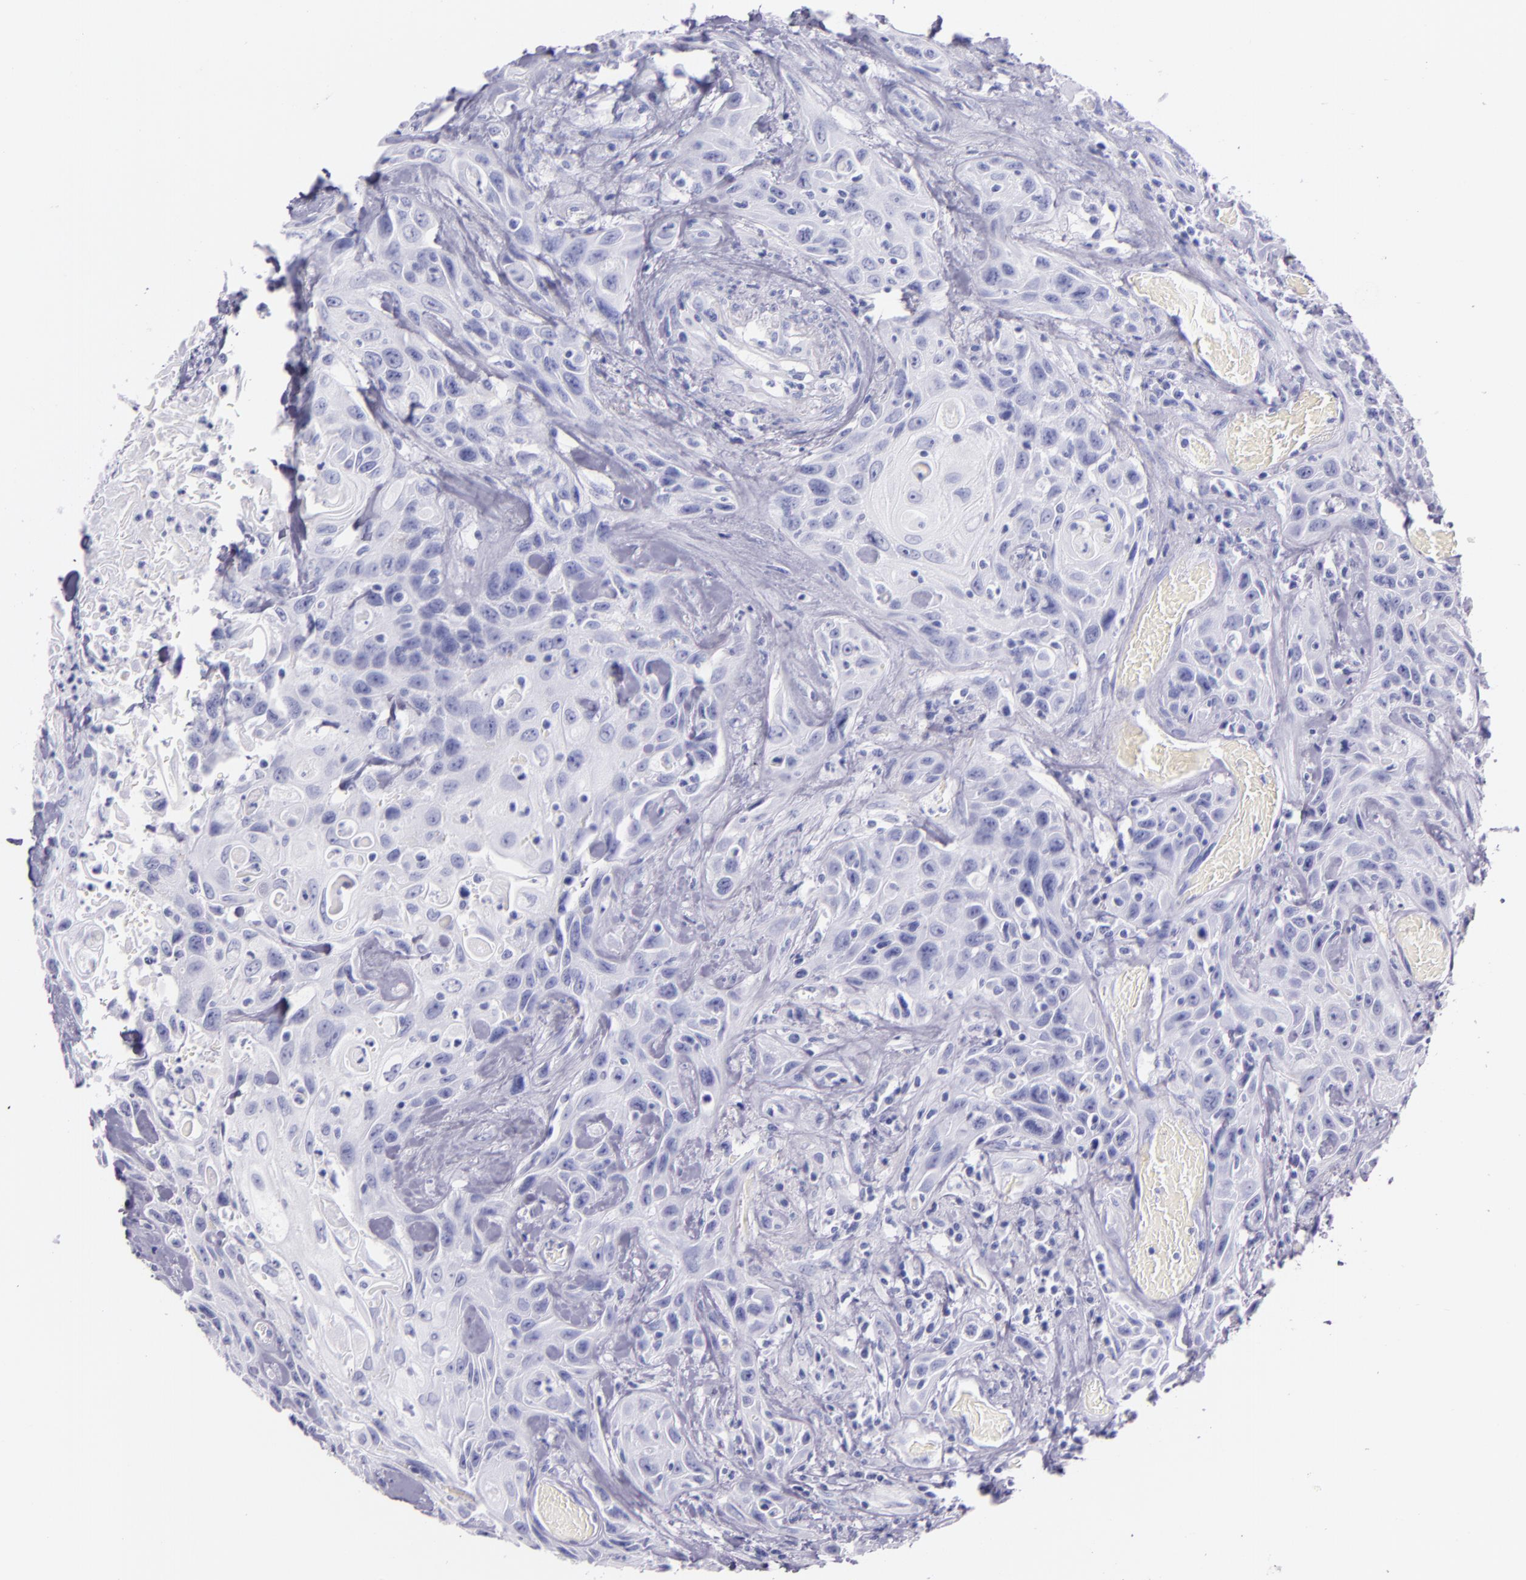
{"staining": {"intensity": "negative", "quantity": "none", "location": "none"}, "tissue": "urothelial cancer", "cell_type": "Tumor cells", "image_type": "cancer", "snomed": [{"axis": "morphology", "description": "Urothelial carcinoma, High grade"}, {"axis": "topography", "description": "Urinary bladder"}], "caption": "Tumor cells are negative for brown protein staining in urothelial cancer.", "gene": "SFTPA2", "patient": {"sex": "female", "age": 84}}